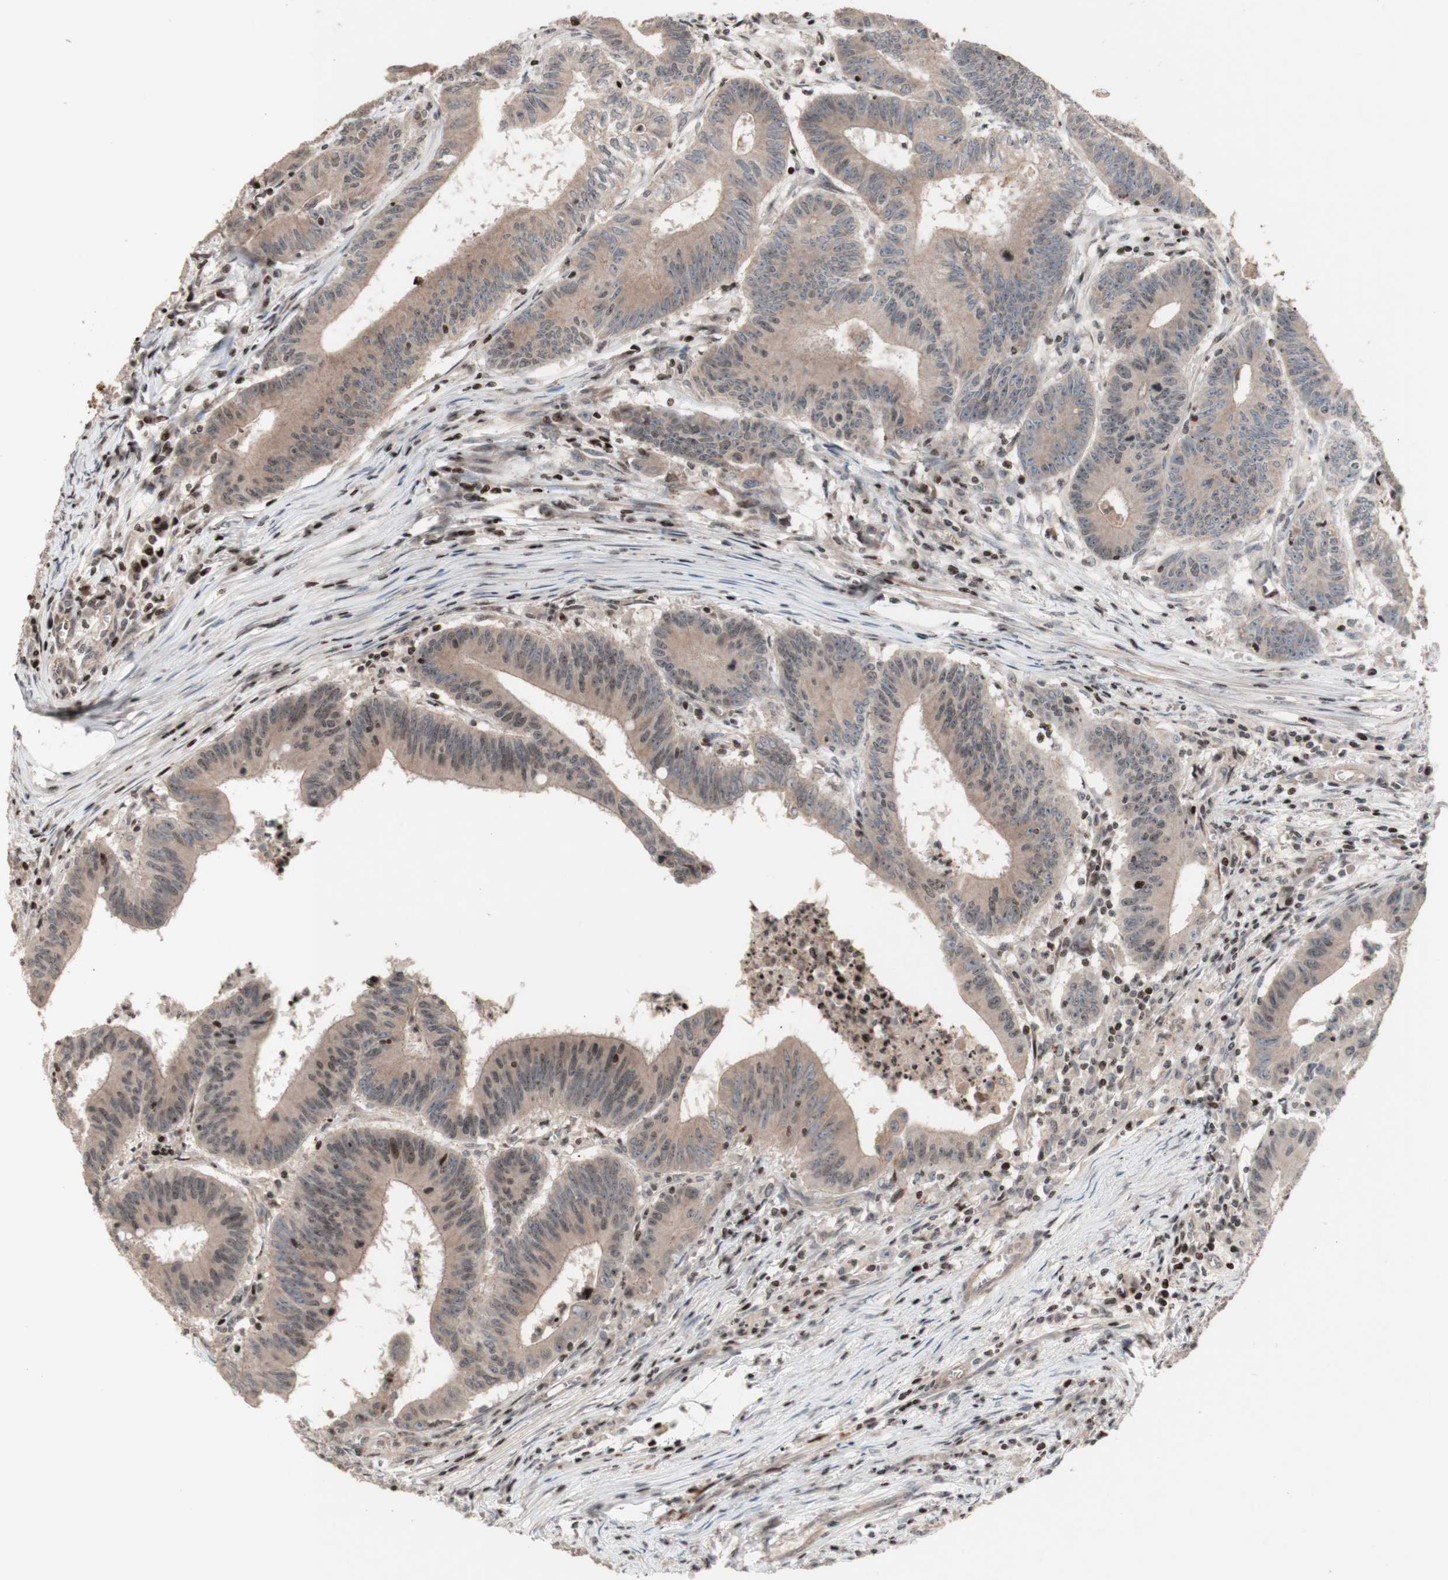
{"staining": {"intensity": "weak", "quantity": "<25%", "location": "cytoplasmic/membranous,nuclear"}, "tissue": "colorectal cancer", "cell_type": "Tumor cells", "image_type": "cancer", "snomed": [{"axis": "morphology", "description": "Adenocarcinoma, NOS"}, {"axis": "topography", "description": "Colon"}], "caption": "IHC photomicrograph of neoplastic tissue: human adenocarcinoma (colorectal) stained with DAB reveals no significant protein staining in tumor cells.", "gene": "POLA1", "patient": {"sex": "male", "age": 45}}